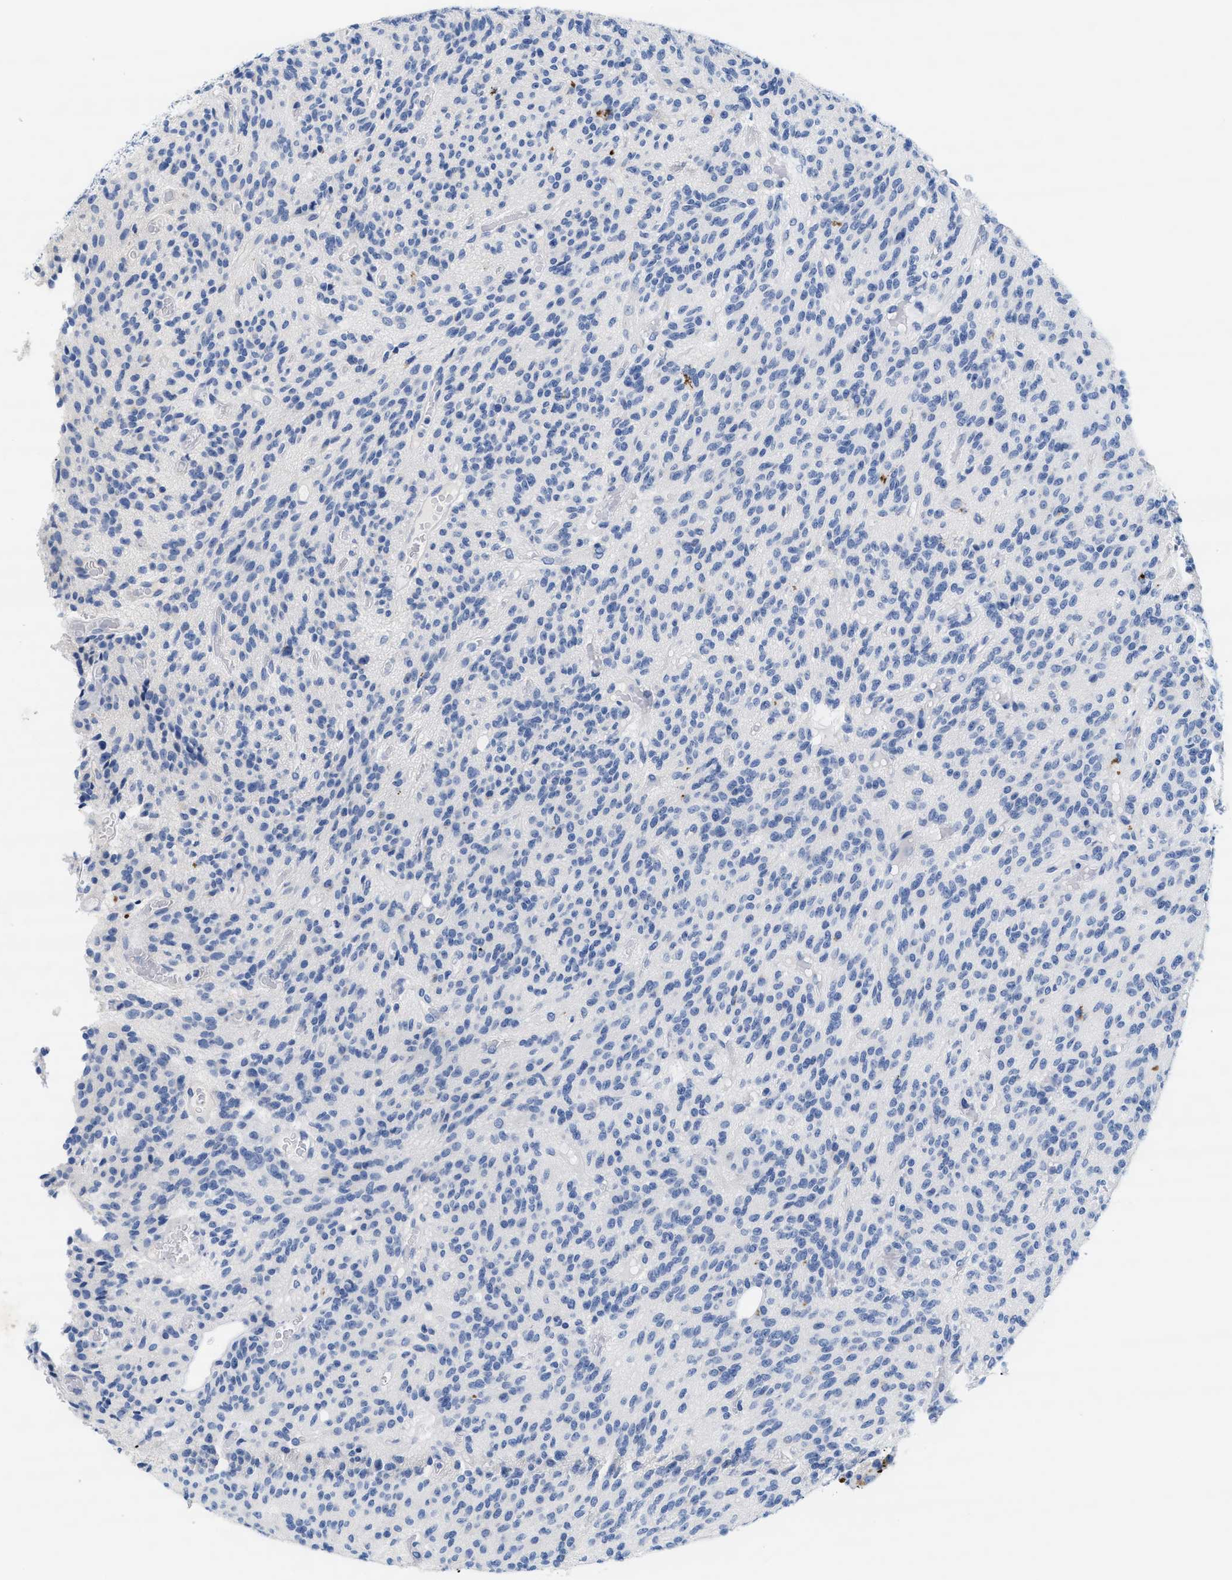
{"staining": {"intensity": "negative", "quantity": "none", "location": "none"}, "tissue": "glioma", "cell_type": "Tumor cells", "image_type": "cancer", "snomed": [{"axis": "morphology", "description": "Glioma, malignant, High grade"}, {"axis": "topography", "description": "Brain"}], "caption": "Immunohistochemistry (IHC) photomicrograph of human glioma stained for a protein (brown), which exhibits no staining in tumor cells. Brightfield microscopy of IHC stained with DAB (brown) and hematoxylin (blue), captured at high magnification.", "gene": "TTC3", "patient": {"sex": "male", "age": 34}}